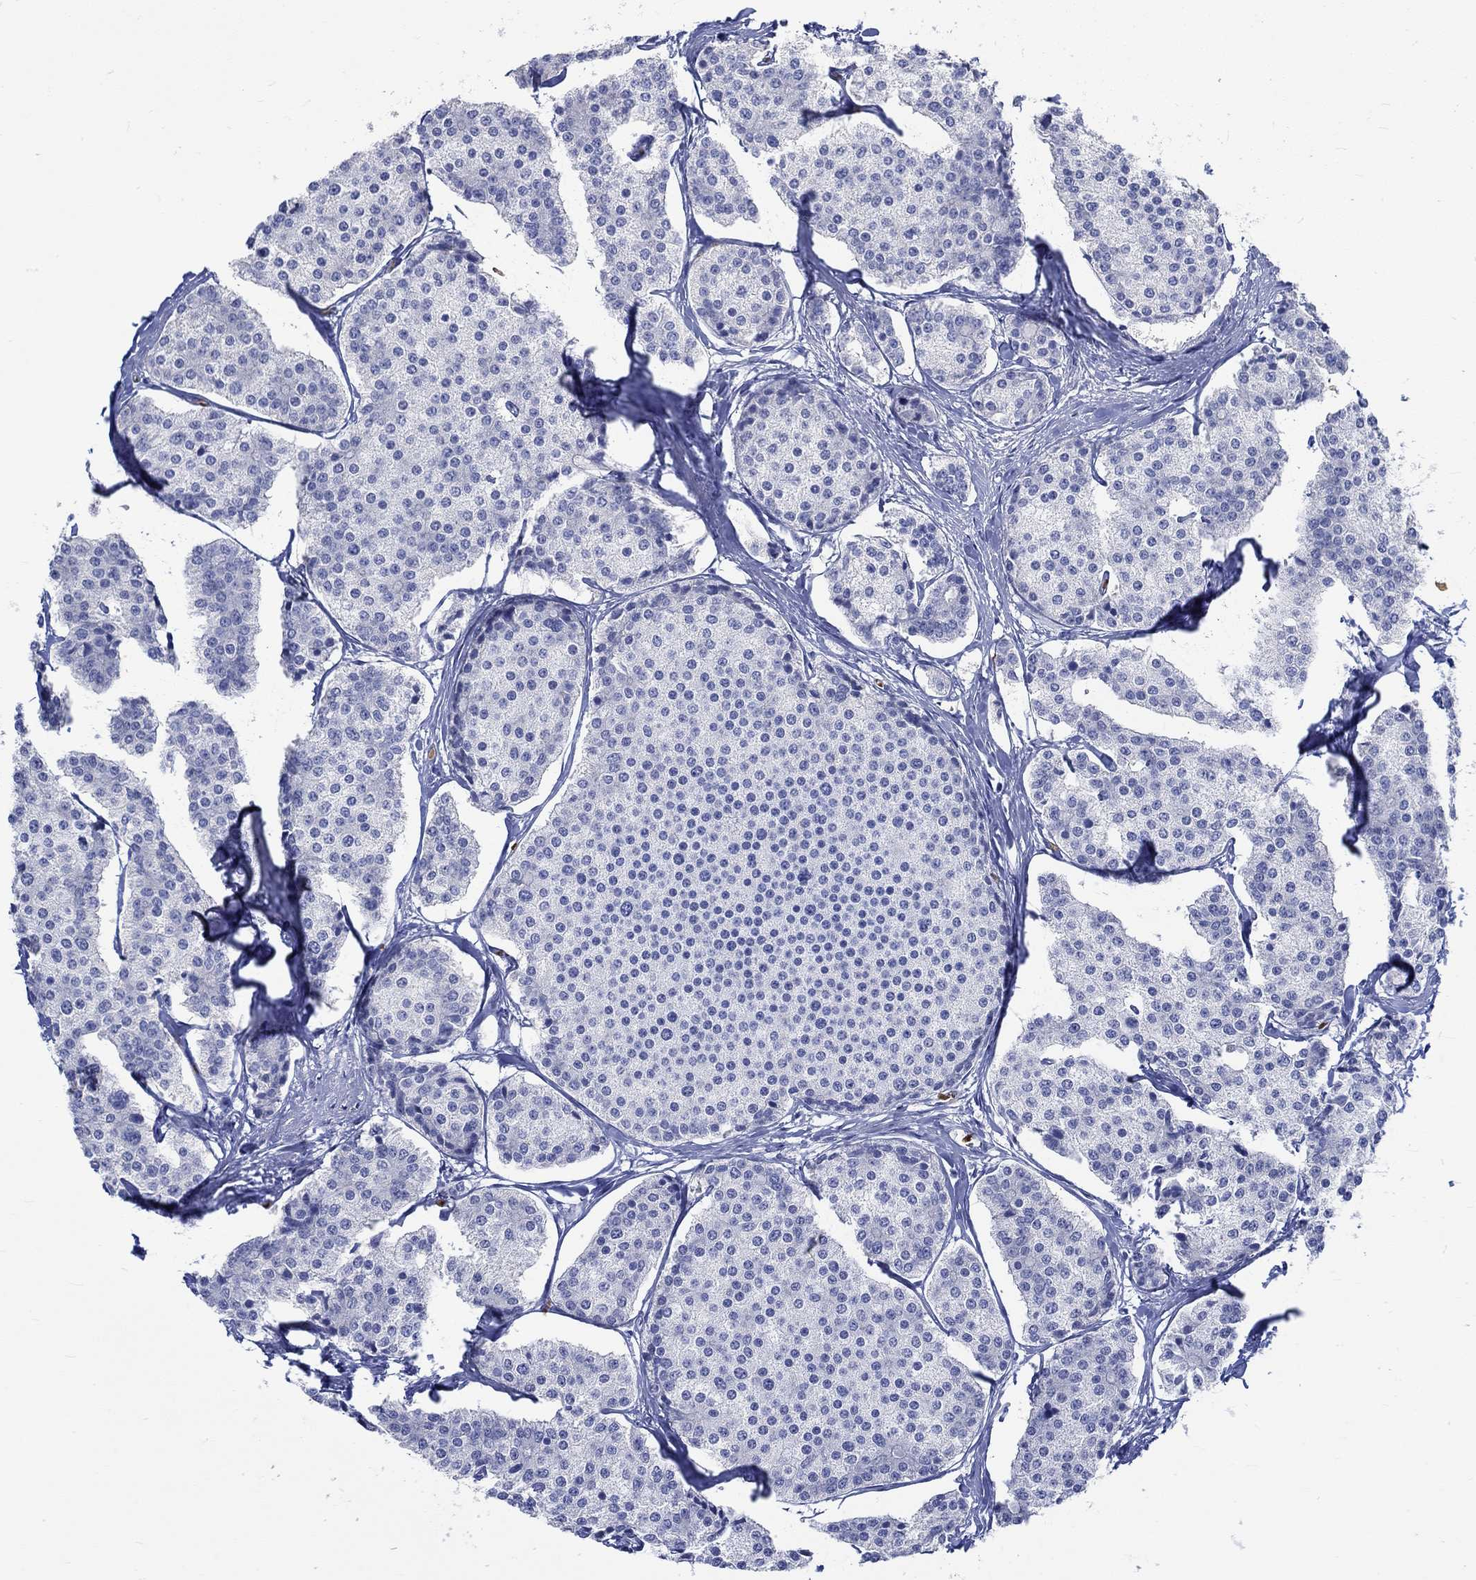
{"staining": {"intensity": "negative", "quantity": "none", "location": "none"}, "tissue": "carcinoid", "cell_type": "Tumor cells", "image_type": "cancer", "snomed": [{"axis": "morphology", "description": "Carcinoid, malignant, NOS"}, {"axis": "topography", "description": "Small intestine"}], "caption": "A high-resolution micrograph shows immunohistochemistry staining of carcinoid (malignant), which shows no significant positivity in tumor cells.", "gene": "KCNA1", "patient": {"sex": "female", "age": 65}}